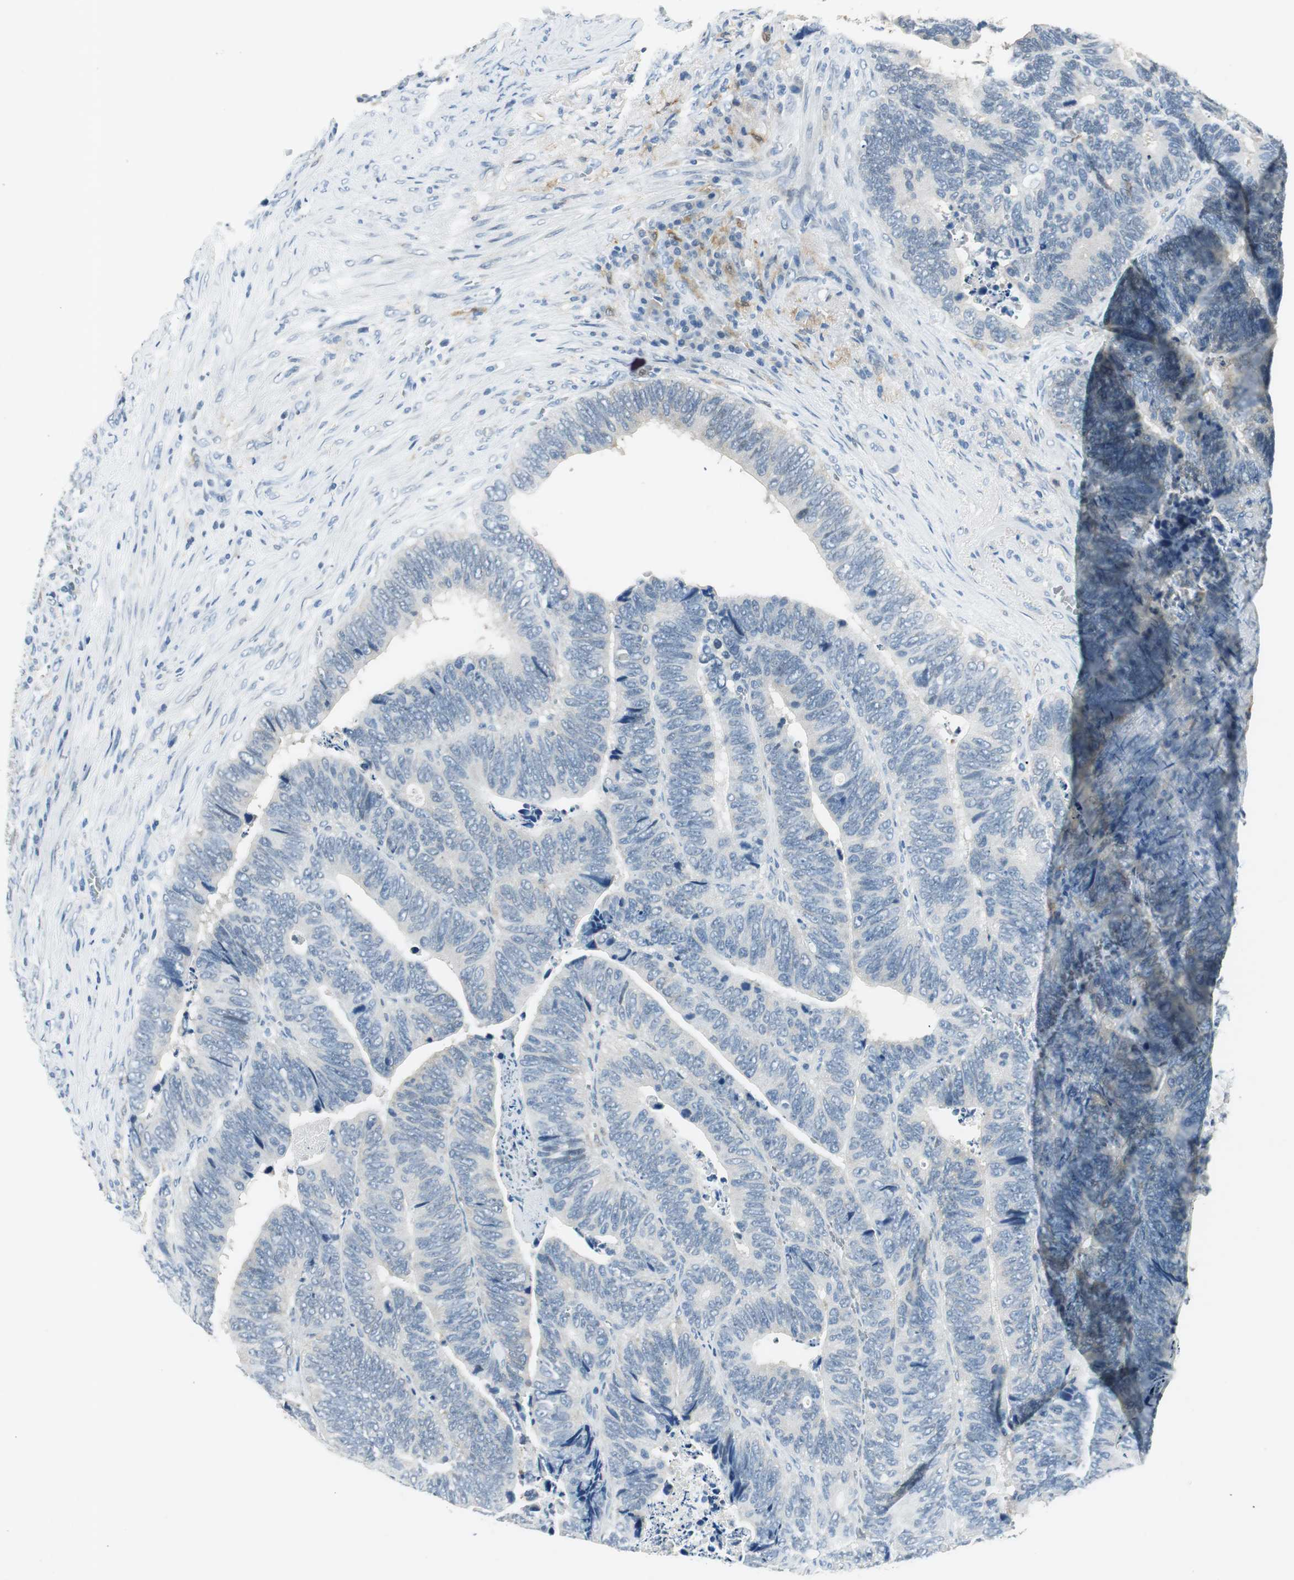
{"staining": {"intensity": "negative", "quantity": "none", "location": "none"}, "tissue": "colorectal cancer", "cell_type": "Tumor cells", "image_type": "cancer", "snomed": [{"axis": "morphology", "description": "Adenocarcinoma, NOS"}, {"axis": "topography", "description": "Colon"}], "caption": "This is a micrograph of immunohistochemistry staining of adenocarcinoma (colorectal), which shows no positivity in tumor cells.", "gene": "ME1", "patient": {"sex": "male", "age": 72}}